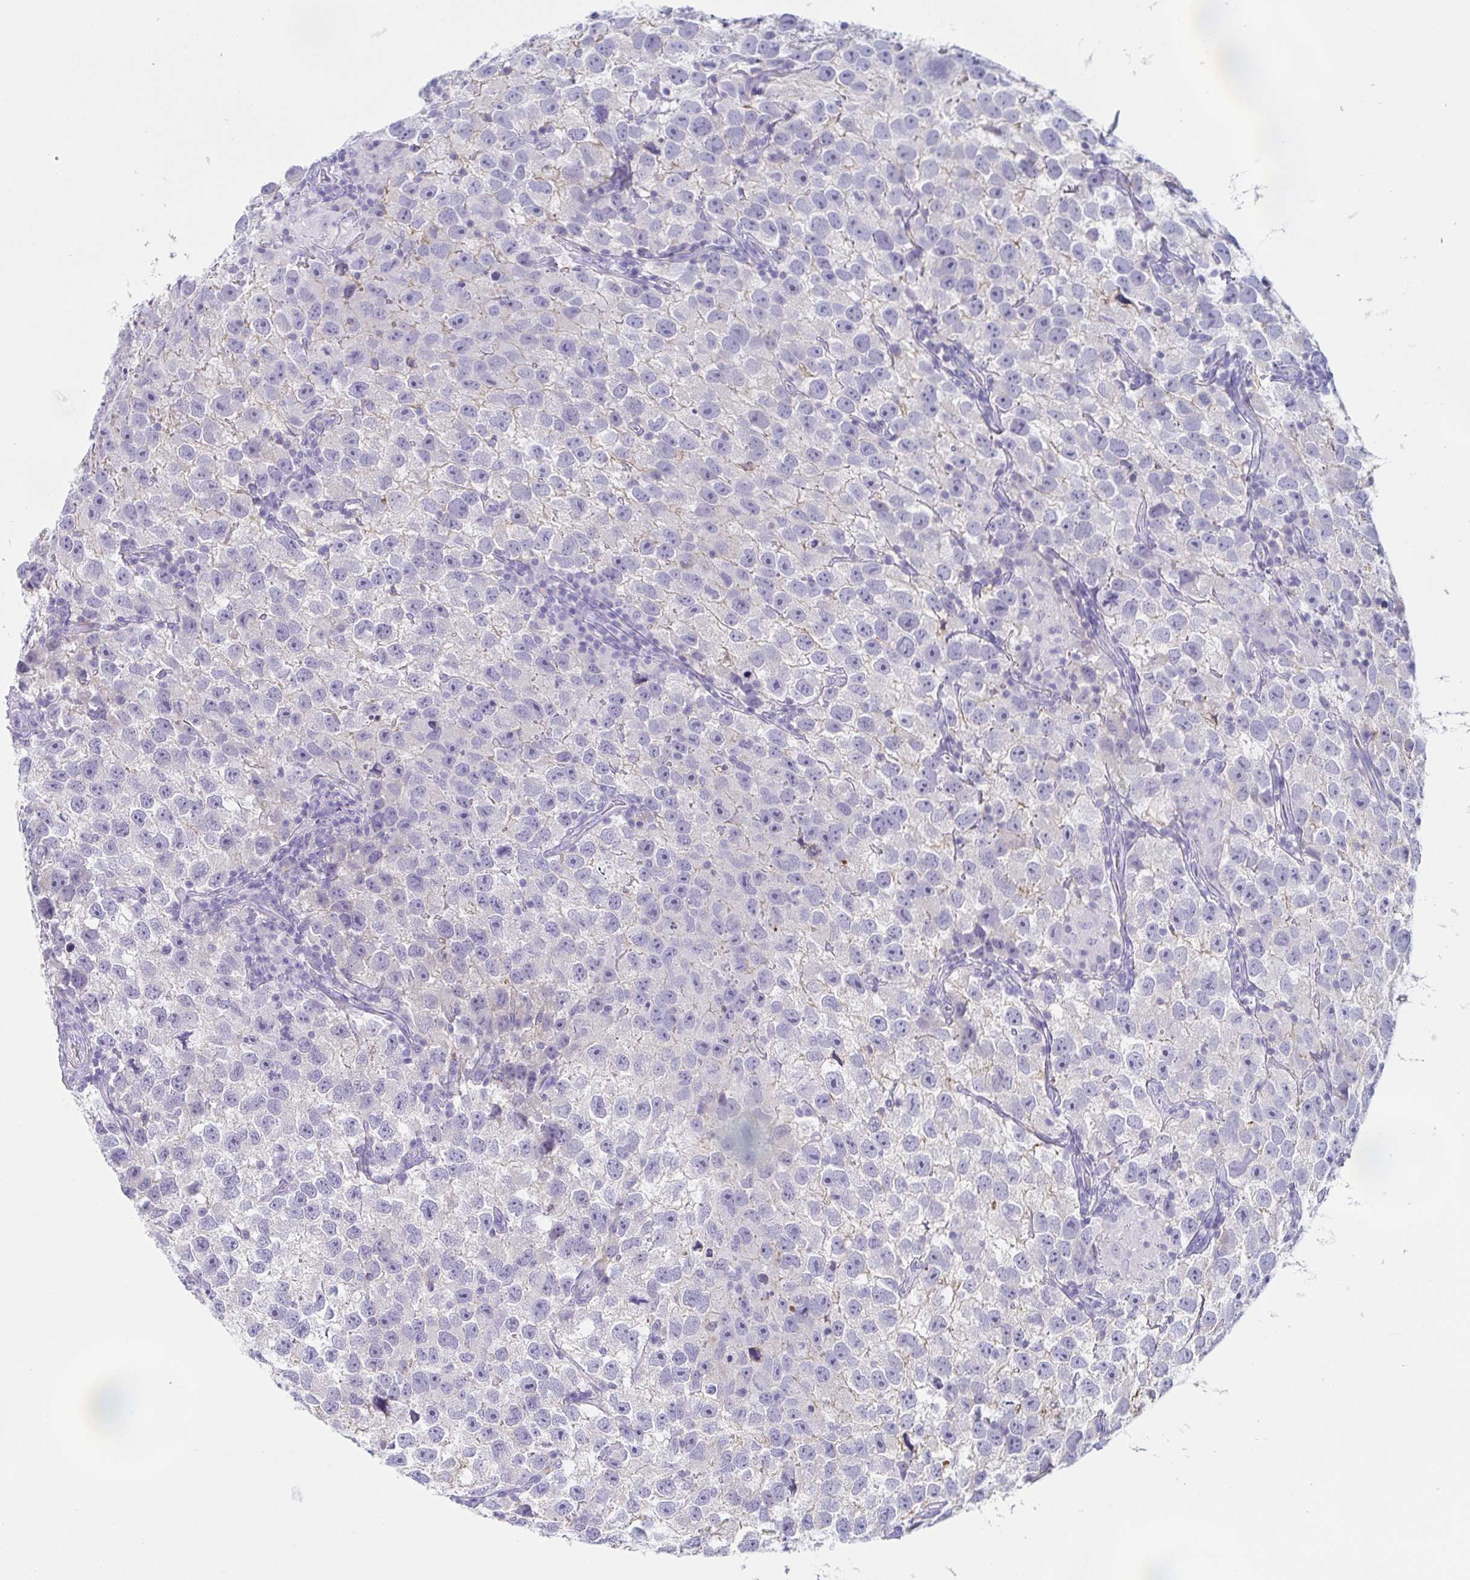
{"staining": {"intensity": "negative", "quantity": "none", "location": "none"}, "tissue": "testis cancer", "cell_type": "Tumor cells", "image_type": "cancer", "snomed": [{"axis": "morphology", "description": "Seminoma, NOS"}, {"axis": "topography", "description": "Testis"}], "caption": "Testis cancer was stained to show a protein in brown. There is no significant positivity in tumor cells. (DAB (3,3'-diaminobenzidine) immunohistochemistry visualized using brightfield microscopy, high magnification).", "gene": "TAGLN3", "patient": {"sex": "male", "age": 26}}